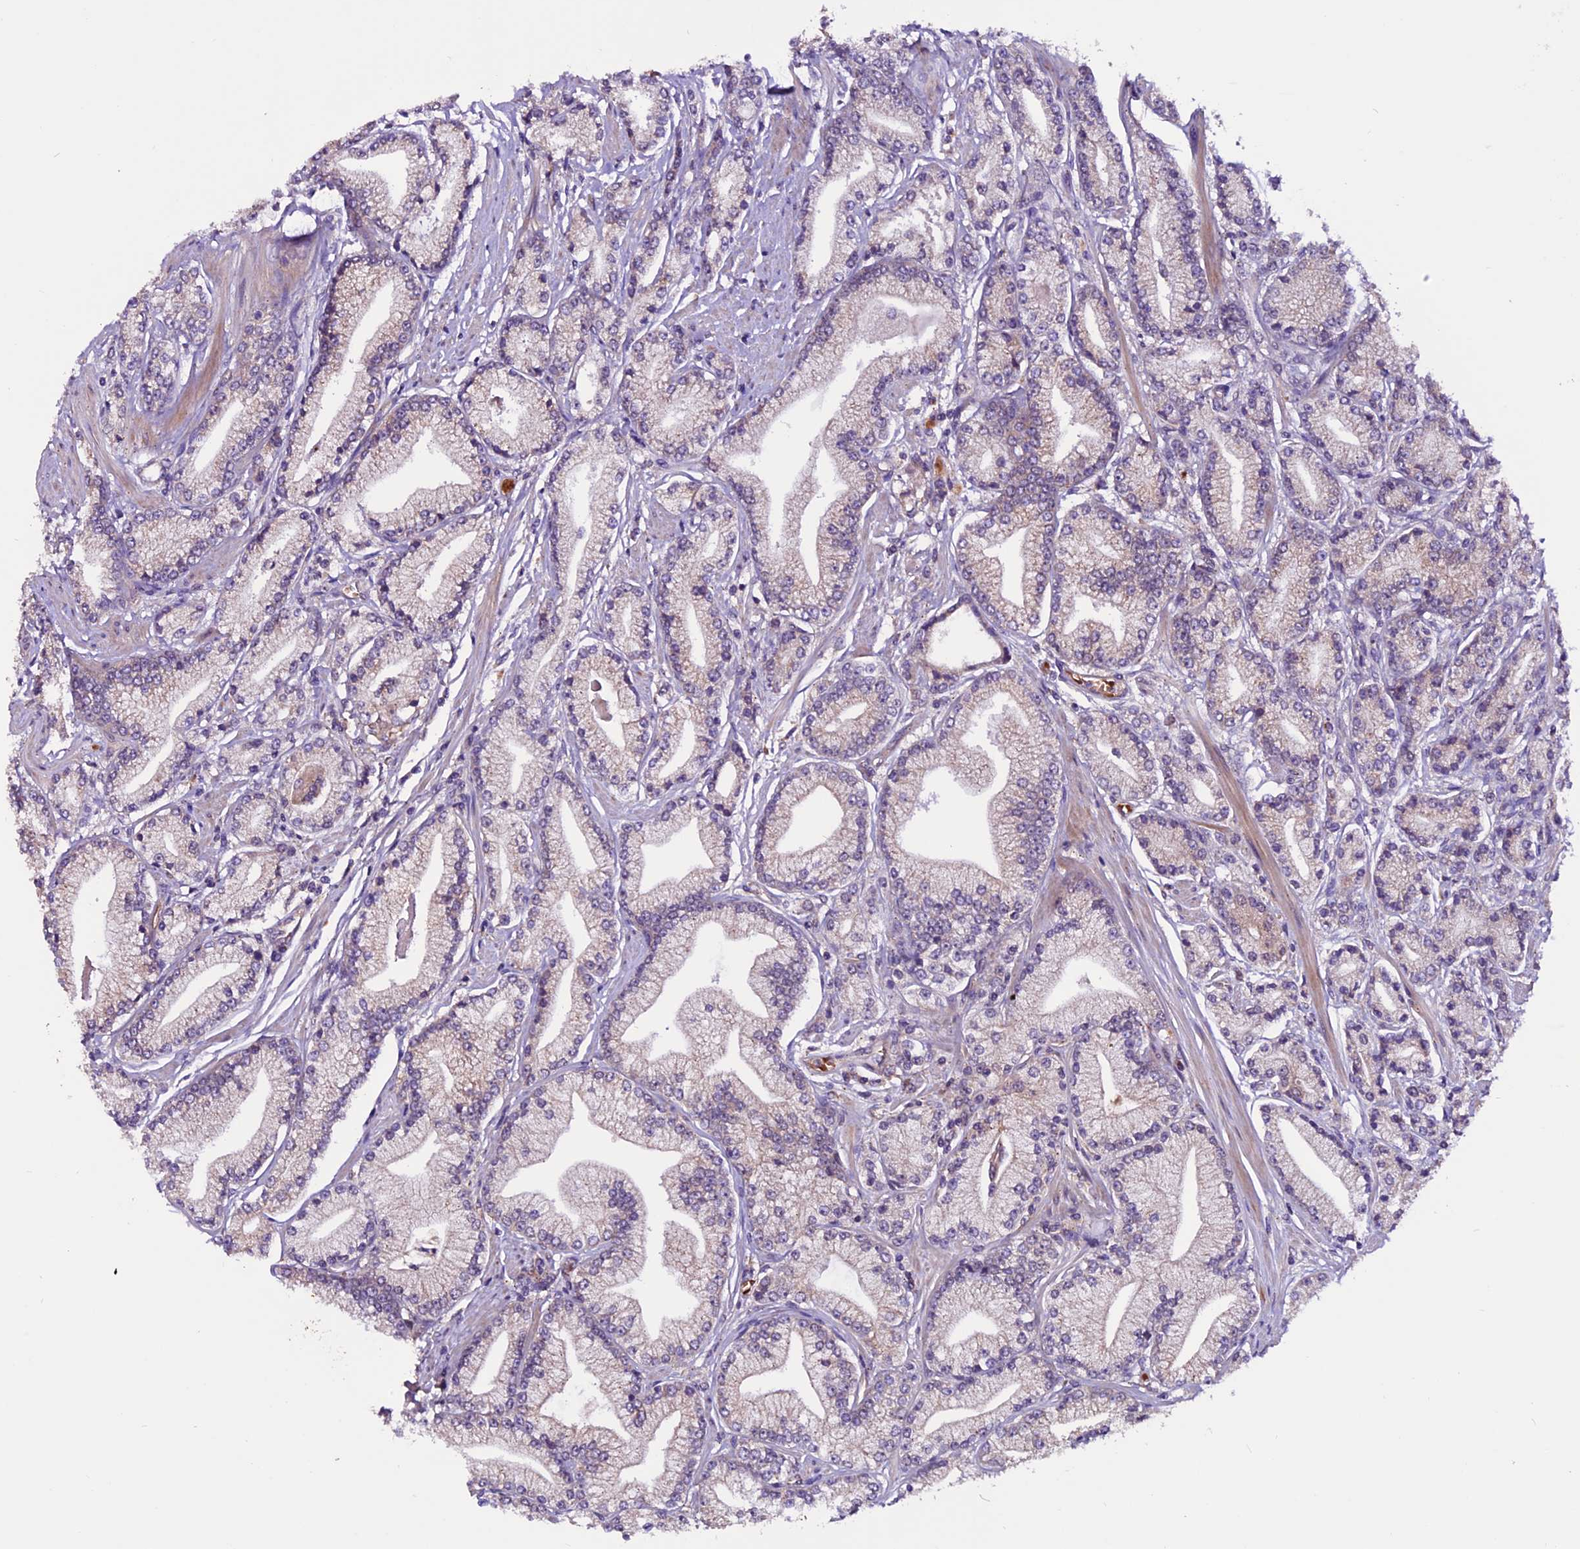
{"staining": {"intensity": "weak", "quantity": "25%-75%", "location": "cytoplasmic/membranous"}, "tissue": "prostate cancer", "cell_type": "Tumor cells", "image_type": "cancer", "snomed": [{"axis": "morphology", "description": "Adenocarcinoma, High grade"}, {"axis": "topography", "description": "Prostate"}], "caption": "Protein positivity by IHC displays weak cytoplasmic/membranous staining in approximately 25%-75% of tumor cells in prostate cancer (high-grade adenocarcinoma).", "gene": "RINL", "patient": {"sex": "male", "age": 67}}